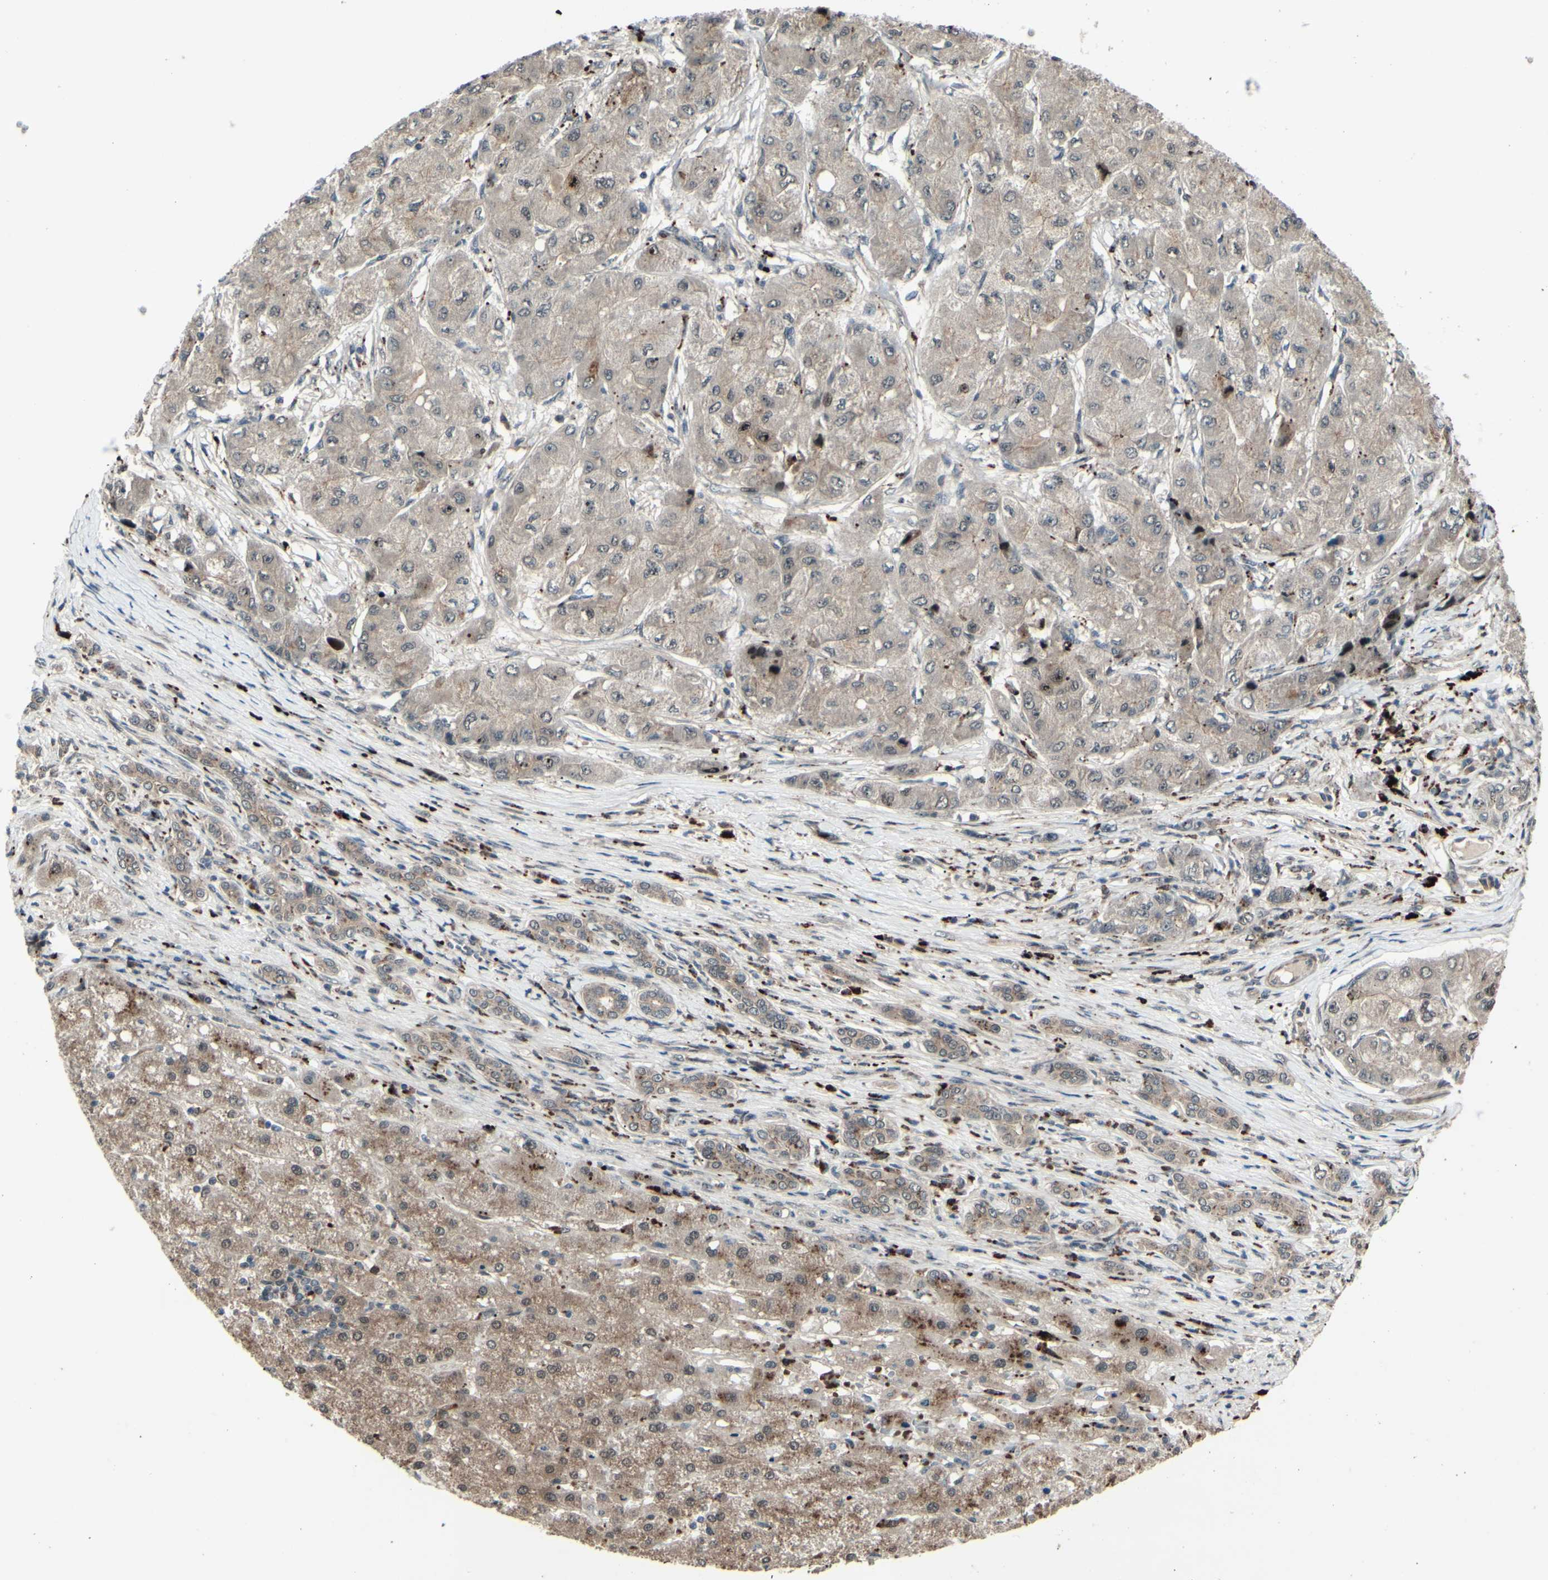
{"staining": {"intensity": "weak", "quantity": ">75%", "location": "cytoplasmic/membranous"}, "tissue": "liver cancer", "cell_type": "Tumor cells", "image_type": "cancer", "snomed": [{"axis": "morphology", "description": "Carcinoma, Hepatocellular, NOS"}, {"axis": "topography", "description": "Liver"}], "caption": "Immunohistochemical staining of liver hepatocellular carcinoma demonstrates weak cytoplasmic/membranous protein expression in about >75% of tumor cells. (Stains: DAB in brown, nuclei in blue, Microscopy: brightfield microscopy at high magnification).", "gene": "MLF2", "patient": {"sex": "male", "age": 80}}